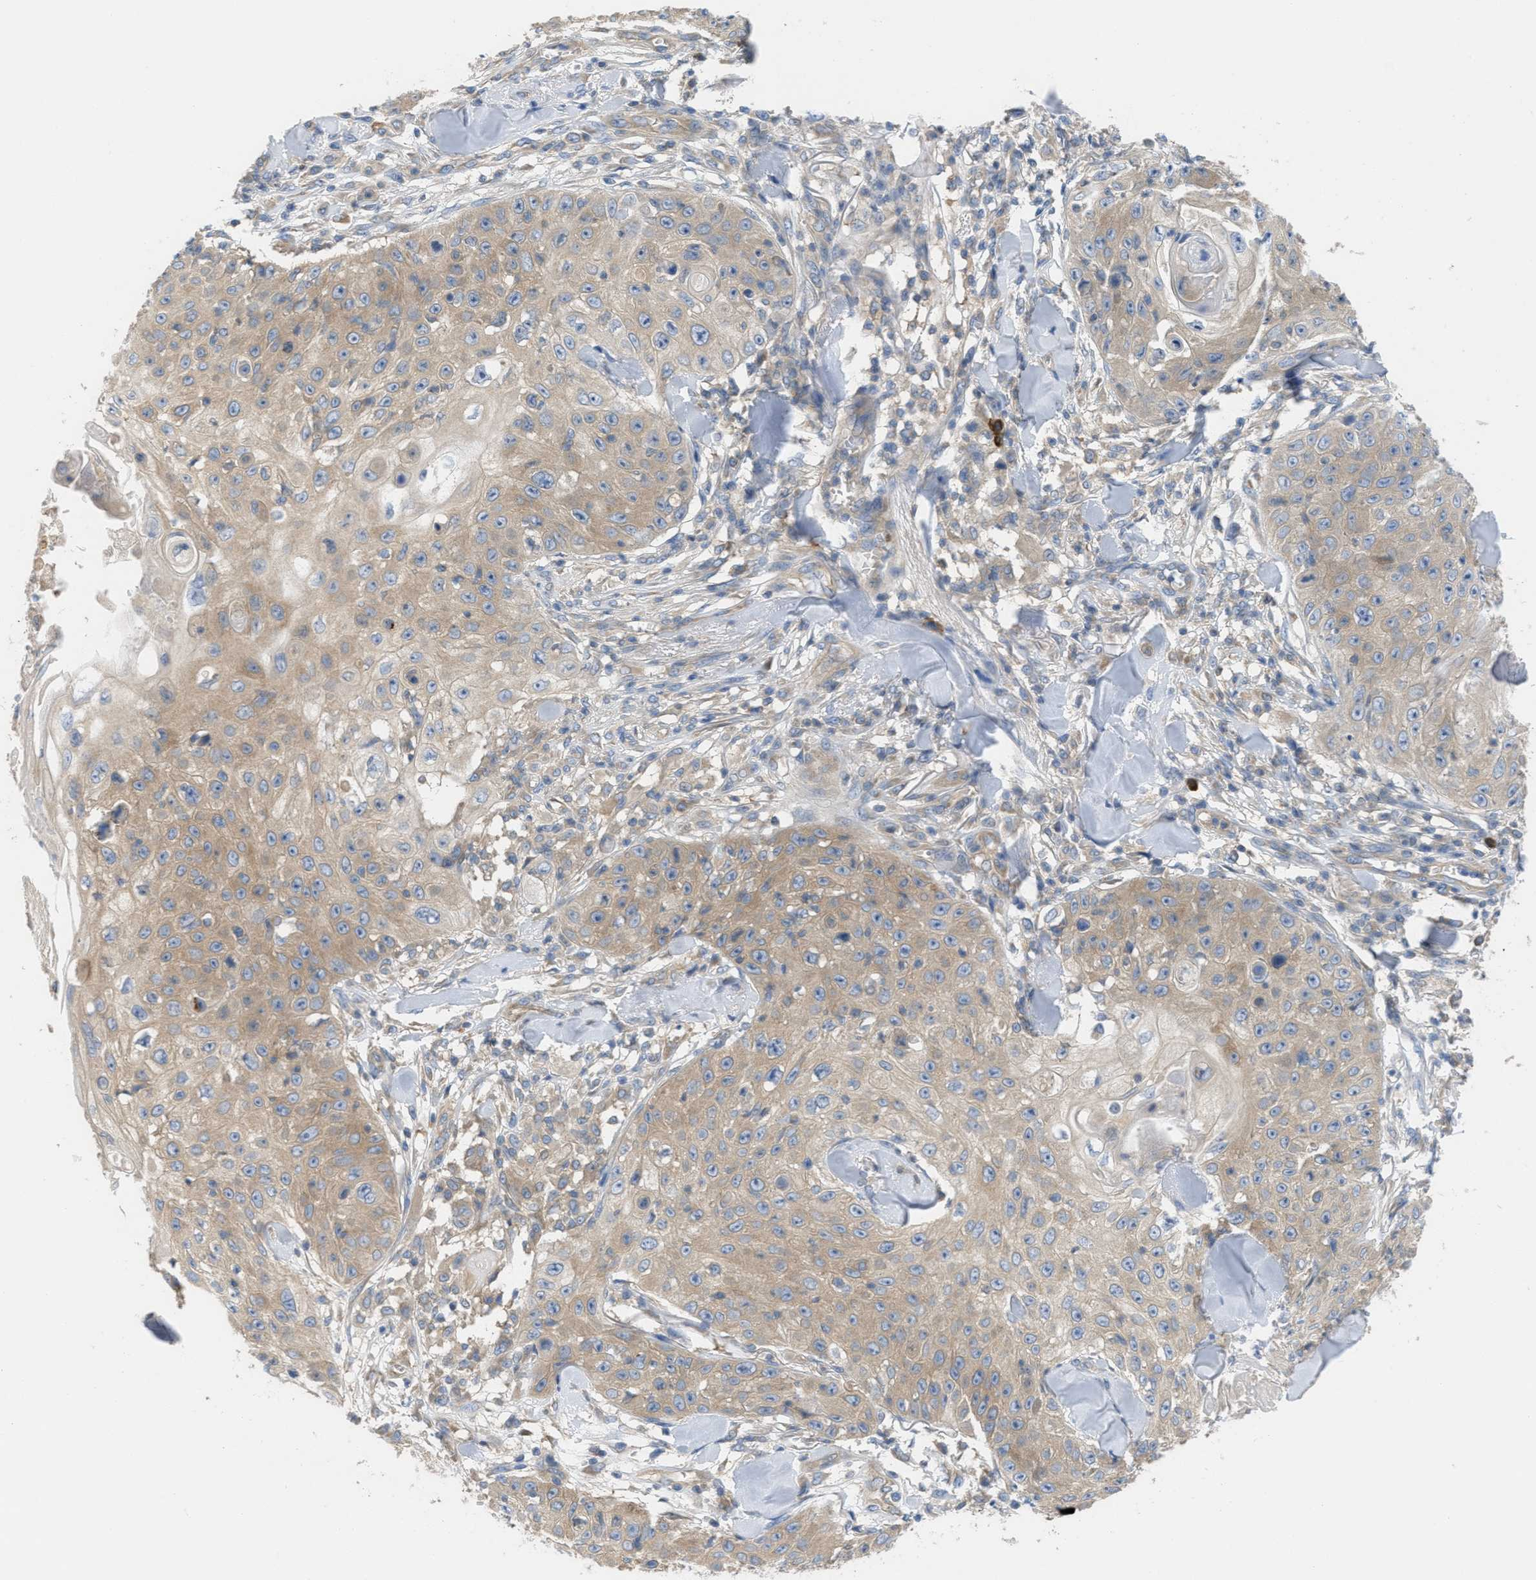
{"staining": {"intensity": "weak", "quantity": "25%-75%", "location": "cytoplasmic/membranous"}, "tissue": "skin cancer", "cell_type": "Tumor cells", "image_type": "cancer", "snomed": [{"axis": "morphology", "description": "Squamous cell carcinoma, NOS"}, {"axis": "topography", "description": "Skin"}], "caption": "This is a micrograph of immunohistochemistry staining of skin cancer (squamous cell carcinoma), which shows weak staining in the cytoplasmic/membranous of tumor cells.", "gene": "UBA5", "patient": {"sex": "male", "age": 86}}